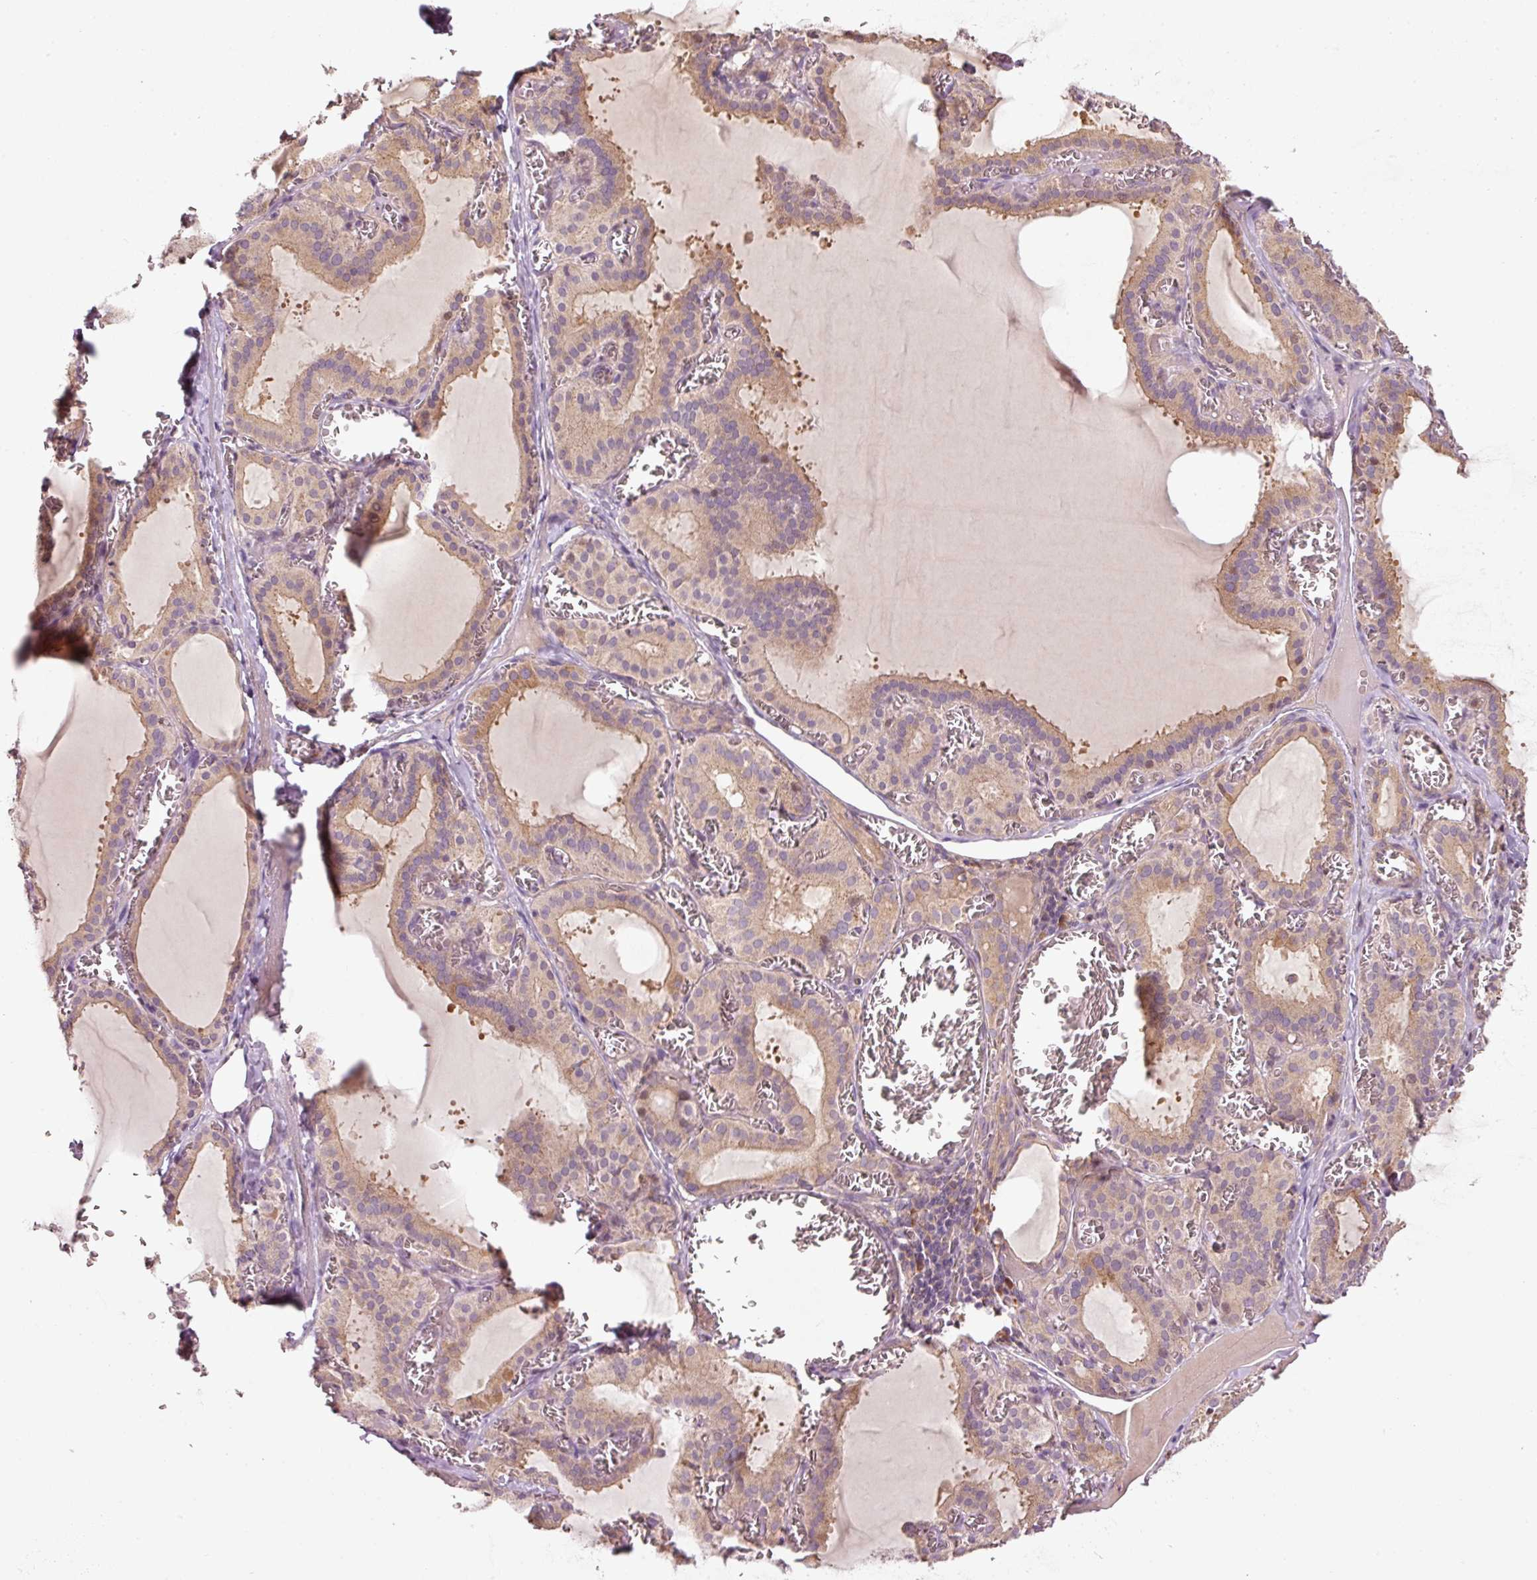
{"staining": {"intensity": "moderate", "quantity": "25%-75%", "location": "cytoplasmic/membranous"}, "tissue": "thyroid gland", "cell_type": "Glandular cells", "image_type": "normal", "snomed": [{"axis": "morphology", "description": "Normal tissue, NOS"}, {"axis": "topography", "description": "Thyroid gland"}], "caption": "Immunohistochemistry micrograph of benign thyroid gland: human thyroid gland stained using IHC exhibits medium levels of moderate protein expression localized specifically in the cytoplasmic/membranous of glandular cells, appearing as a cytoplasmic/membranous brown color.", "gene": "MAP10", "patient": {"sex": "female", "age": 30}}